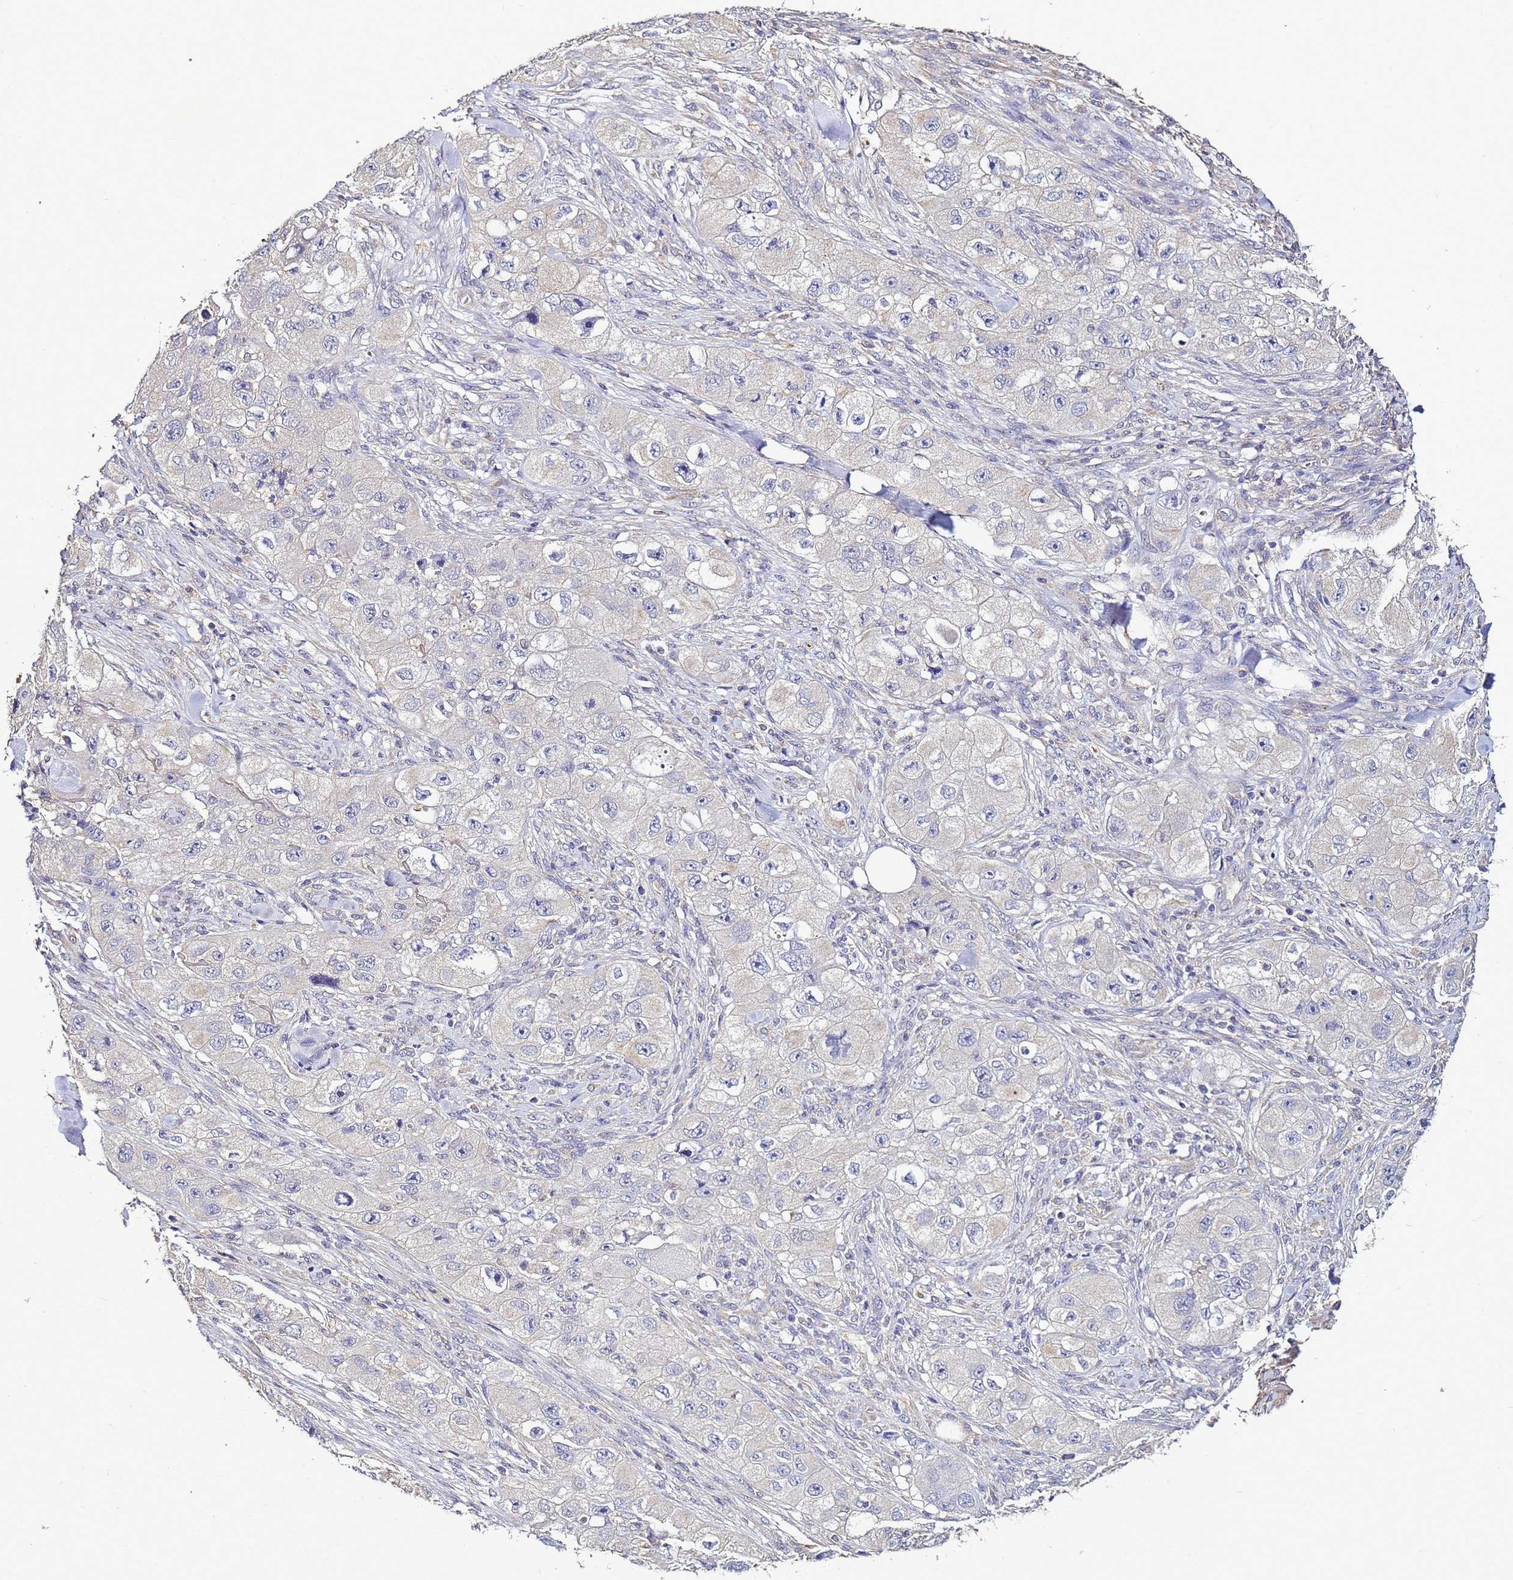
{"staining": {"intensity": "negative", "quantity": "none", "location": "none"}, "tissue": "skin cancer", "cell_type": "Tumor cells", "image_type": "cancer", "snomed": [{"axis": "morphology", "description": "Squamous cell carcinoma, NOS"}, {"axis": "topography", "description": "Skin"}, {"axis": "topography", "description": "Subcutis"}], "caption": "An immunohistochemistry (IHC) micrograph of skin cancer (squamous cell carcinoma) is shown. There is no staining in tumor cells of skin cancer (squamous cell carcinoma). Brightfield microscopy of IHC stained with DAB (brown) and hematoxylin (blue), captured at high magnification.", "gene": "ENOPH1", "patient": {"sex": "male", "age": 73}}